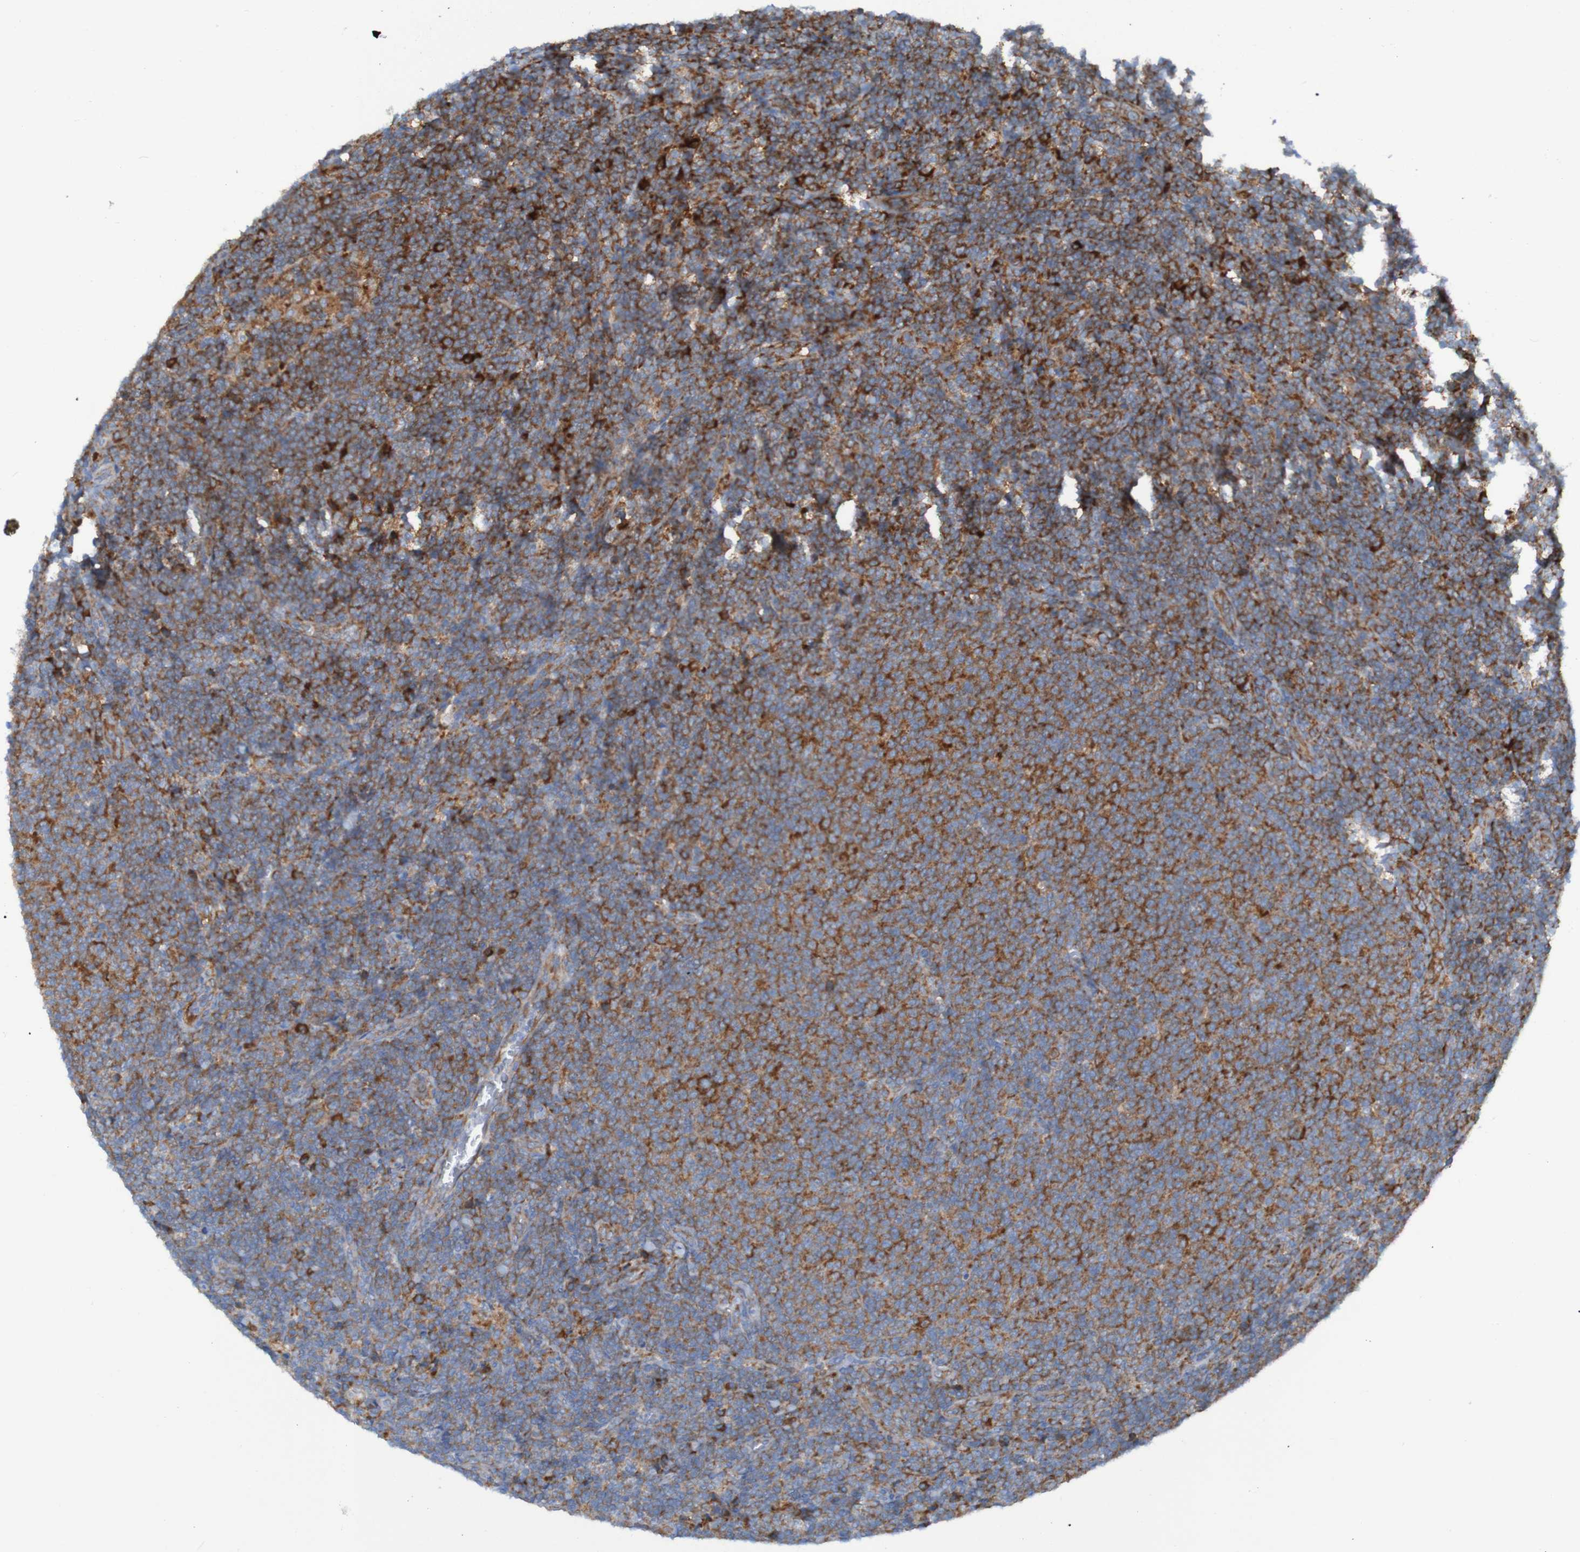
{"staining": {"intensity": "moderate", "quantity": ">75%", "location": "cytoplasmic/membranous"}, "tissue": "lymphoma", "cell_type": "Tumor cells", "image_type": "cancer", "snomed": [{"axis": "morphology", "description": "Malignant lymphoma, non-Hodgkin's type, Low grade"}, {"axis": "topography", "description": "Lymph node"}], "caption": "Immunohistochemical staining of low-grade malignant lymphoma, non-Hodgkin's type demonstrates medium levels of moderate cytoplasmic/membranous protein expression in about >75% of tumor cells.", "gene": "RPL10", "patient": {"sex": "male", "age": 66}}